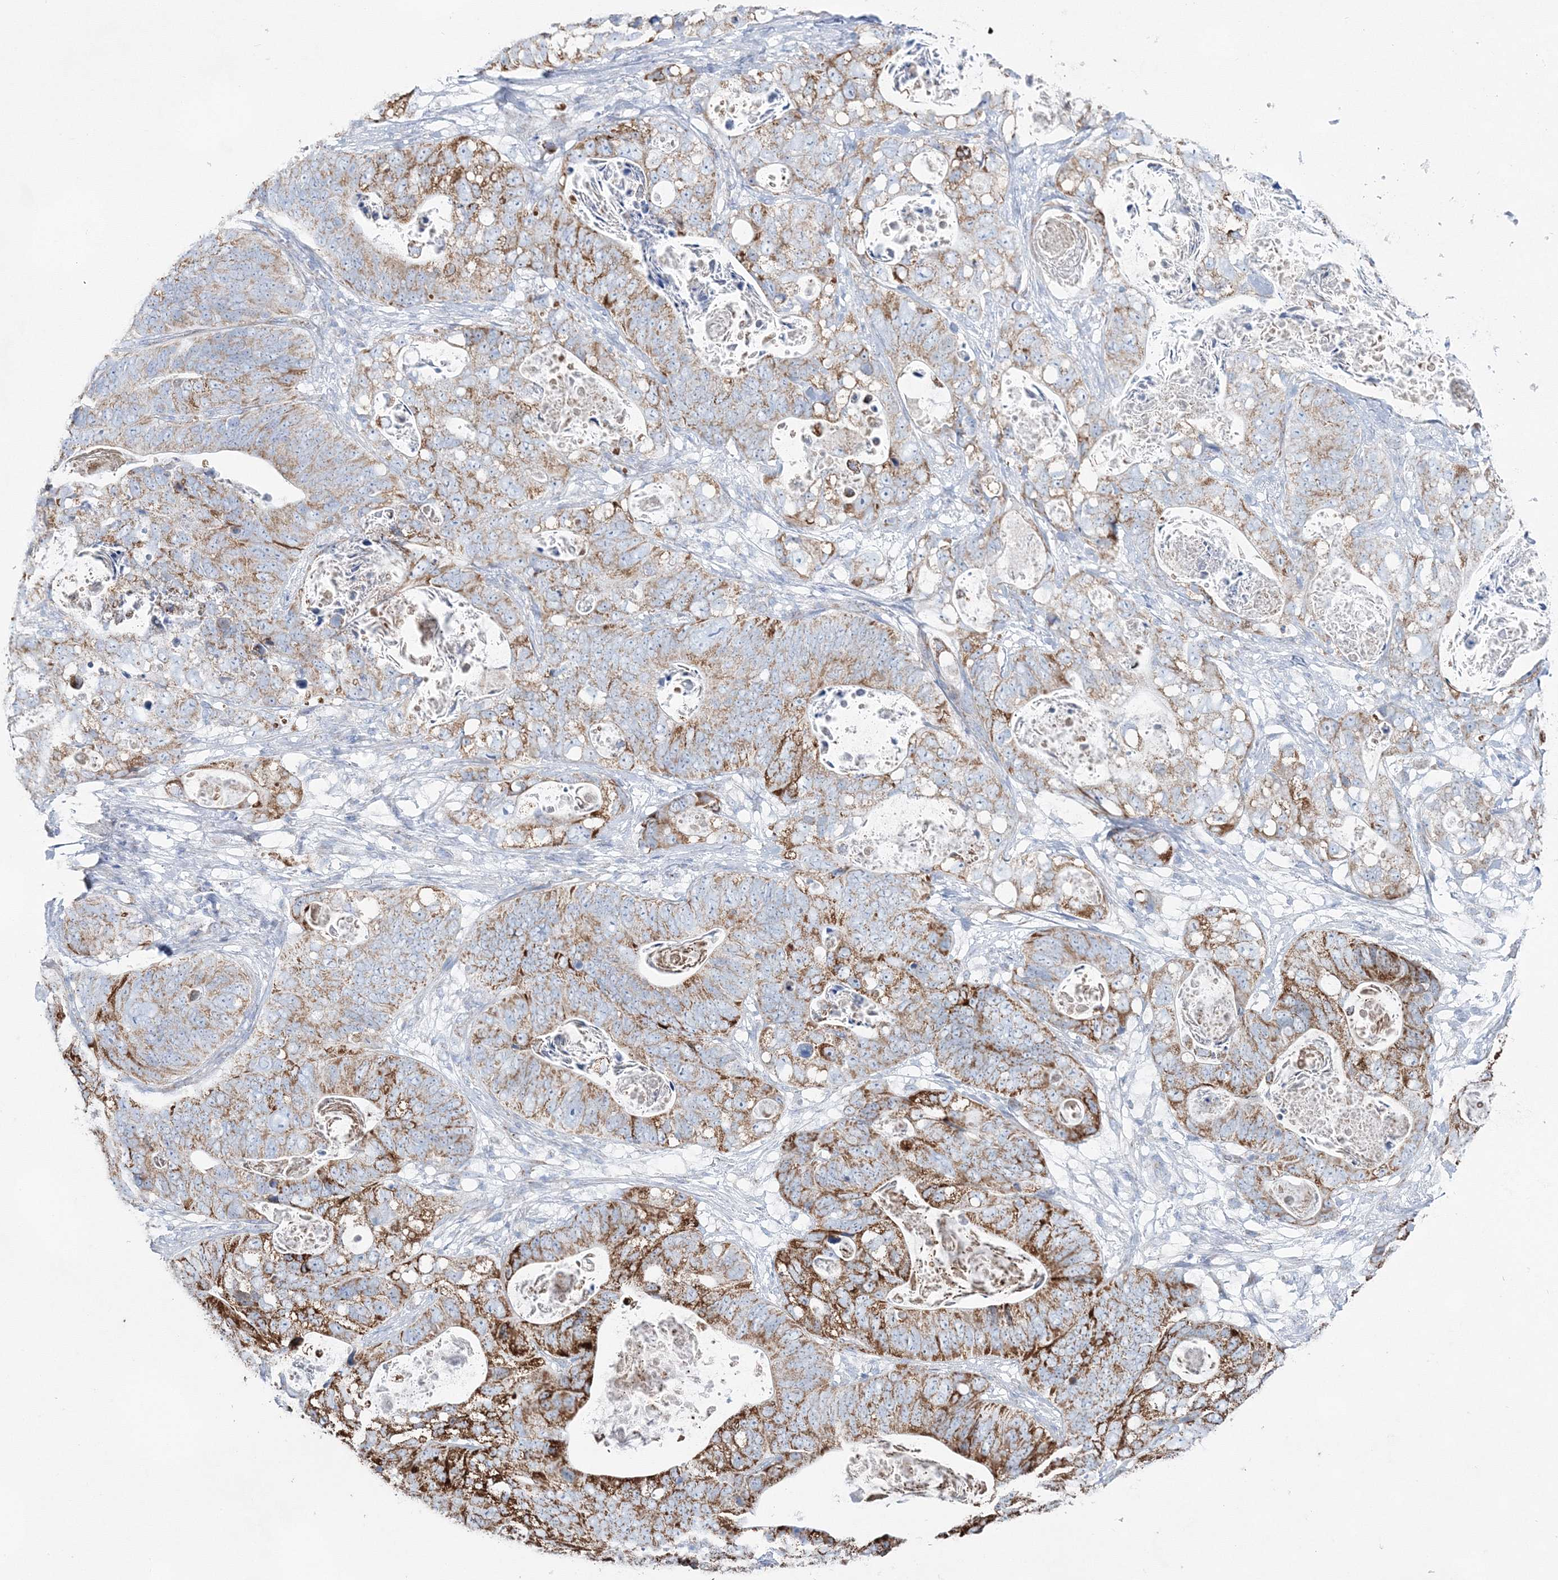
{"staining": {"intensity": "strong", "quantity": "25%-75%", "location": "cytoplasmic/membranous"}, "tissue": "stomach cancer", "cell_type": "Tumor cells", "image_type": "cancer", "snomed": [{"axis": "morphology", "description": "Normal tissue, NOS"}, {"axis": "morphology", "description": "Adenocarcinoma, NOS"}, {"axis": "topography", "description": "Stomach"}], "caption": "Human stomach cancer (adenocarcinoma) stained with a brown dye demonstrates strong cytoplasmic/membranous positive positivity in approximately 25%-75% of tumor cells.", "gene": "HIBCH", "patient": {"sex": "female", "age": 89}}